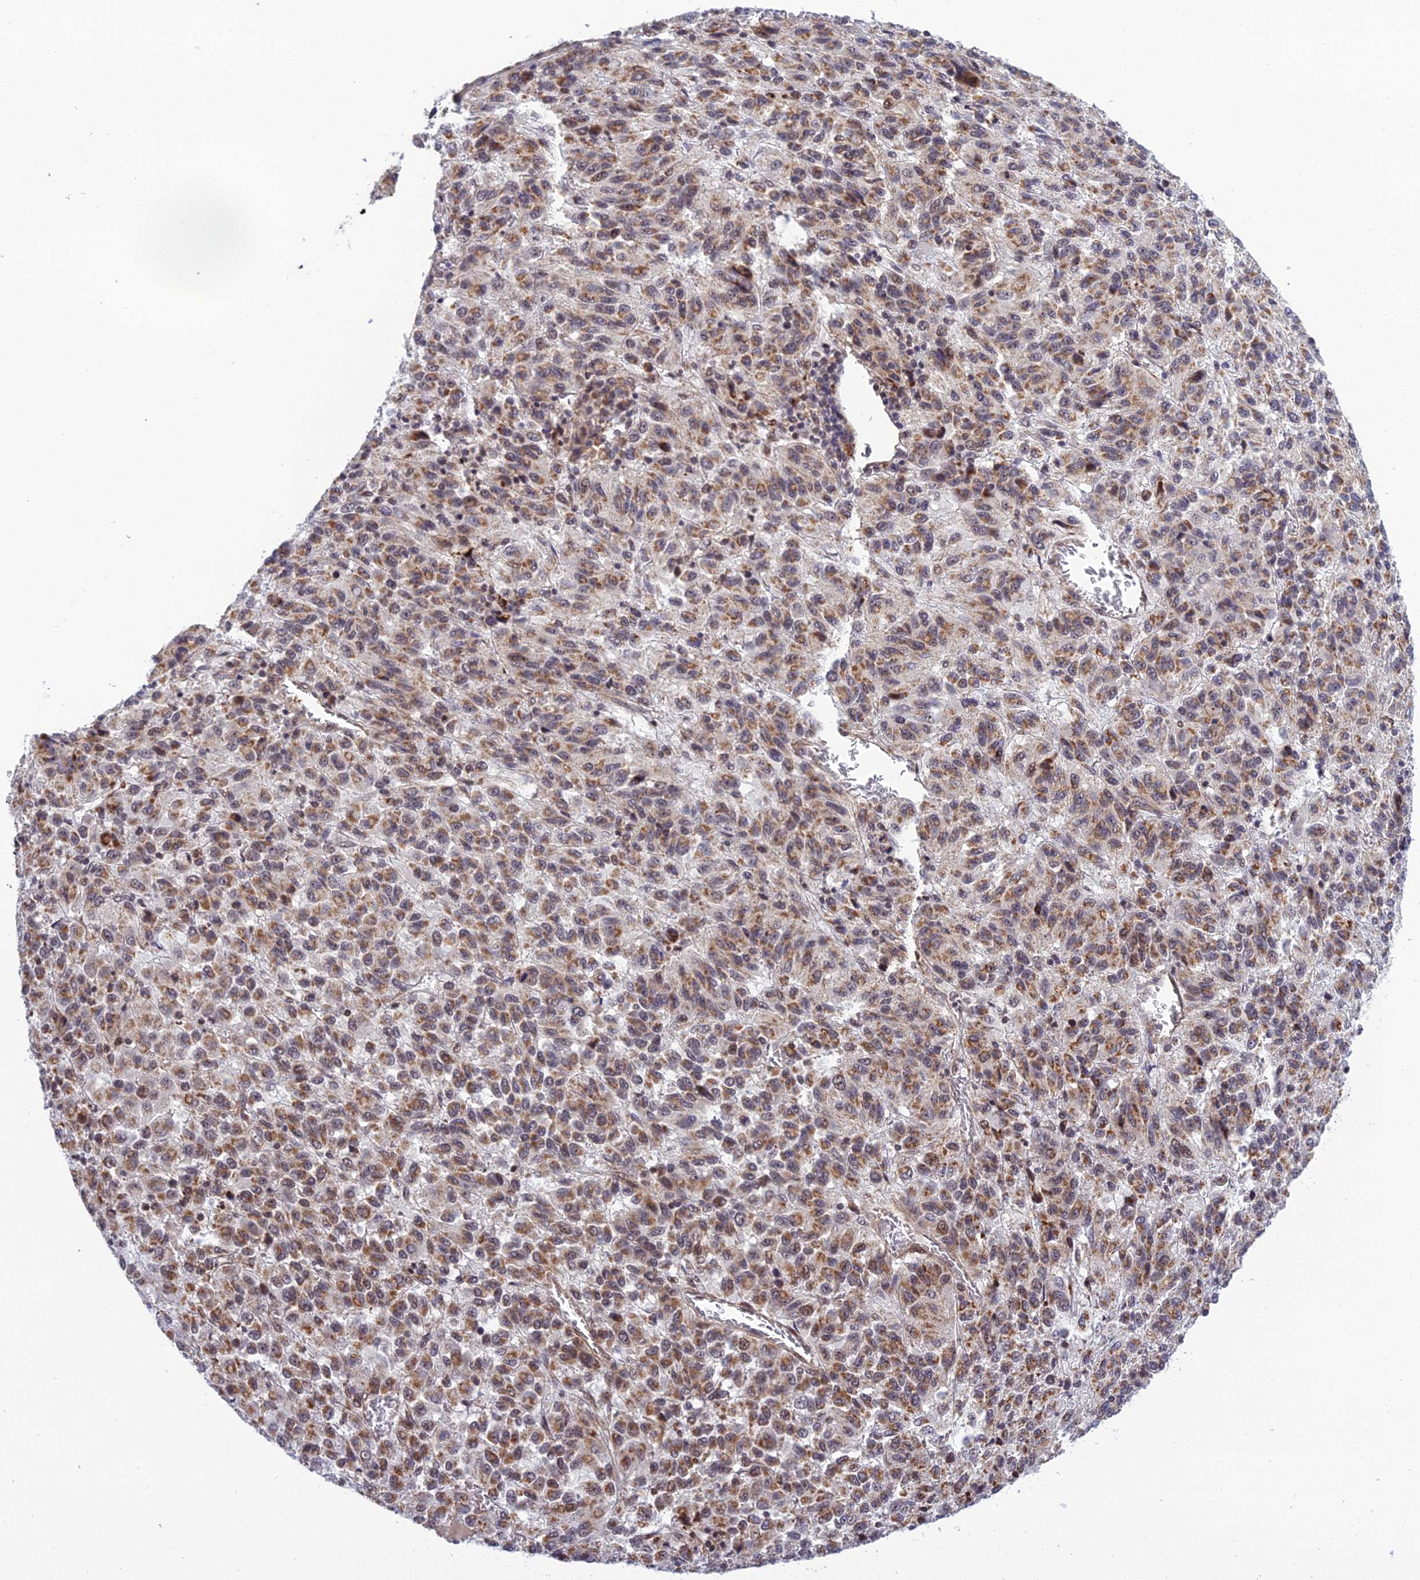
{"staining": {"intensity": "moderate", "quantity": ">75%", "location": "cytoplasmic/membranous"}, "tissue": "melanoma", "cell_type": "Tumor cells", "image_type": "cancer", "snomed": [{"axis": "morphology", "description": "Malignant melanoma, Metastatic site"}, {"axis": "topography", "description": "Lung"}], "caption": "Immunohistochemical staining of human malignant melanoma (metastatic site) demonstrates medium levels of moderate cytoplasmic/membranous staining in about >75% of tumor cells.", "gene": "REXO1", "patient": {"sex": "male", "age": 64}}